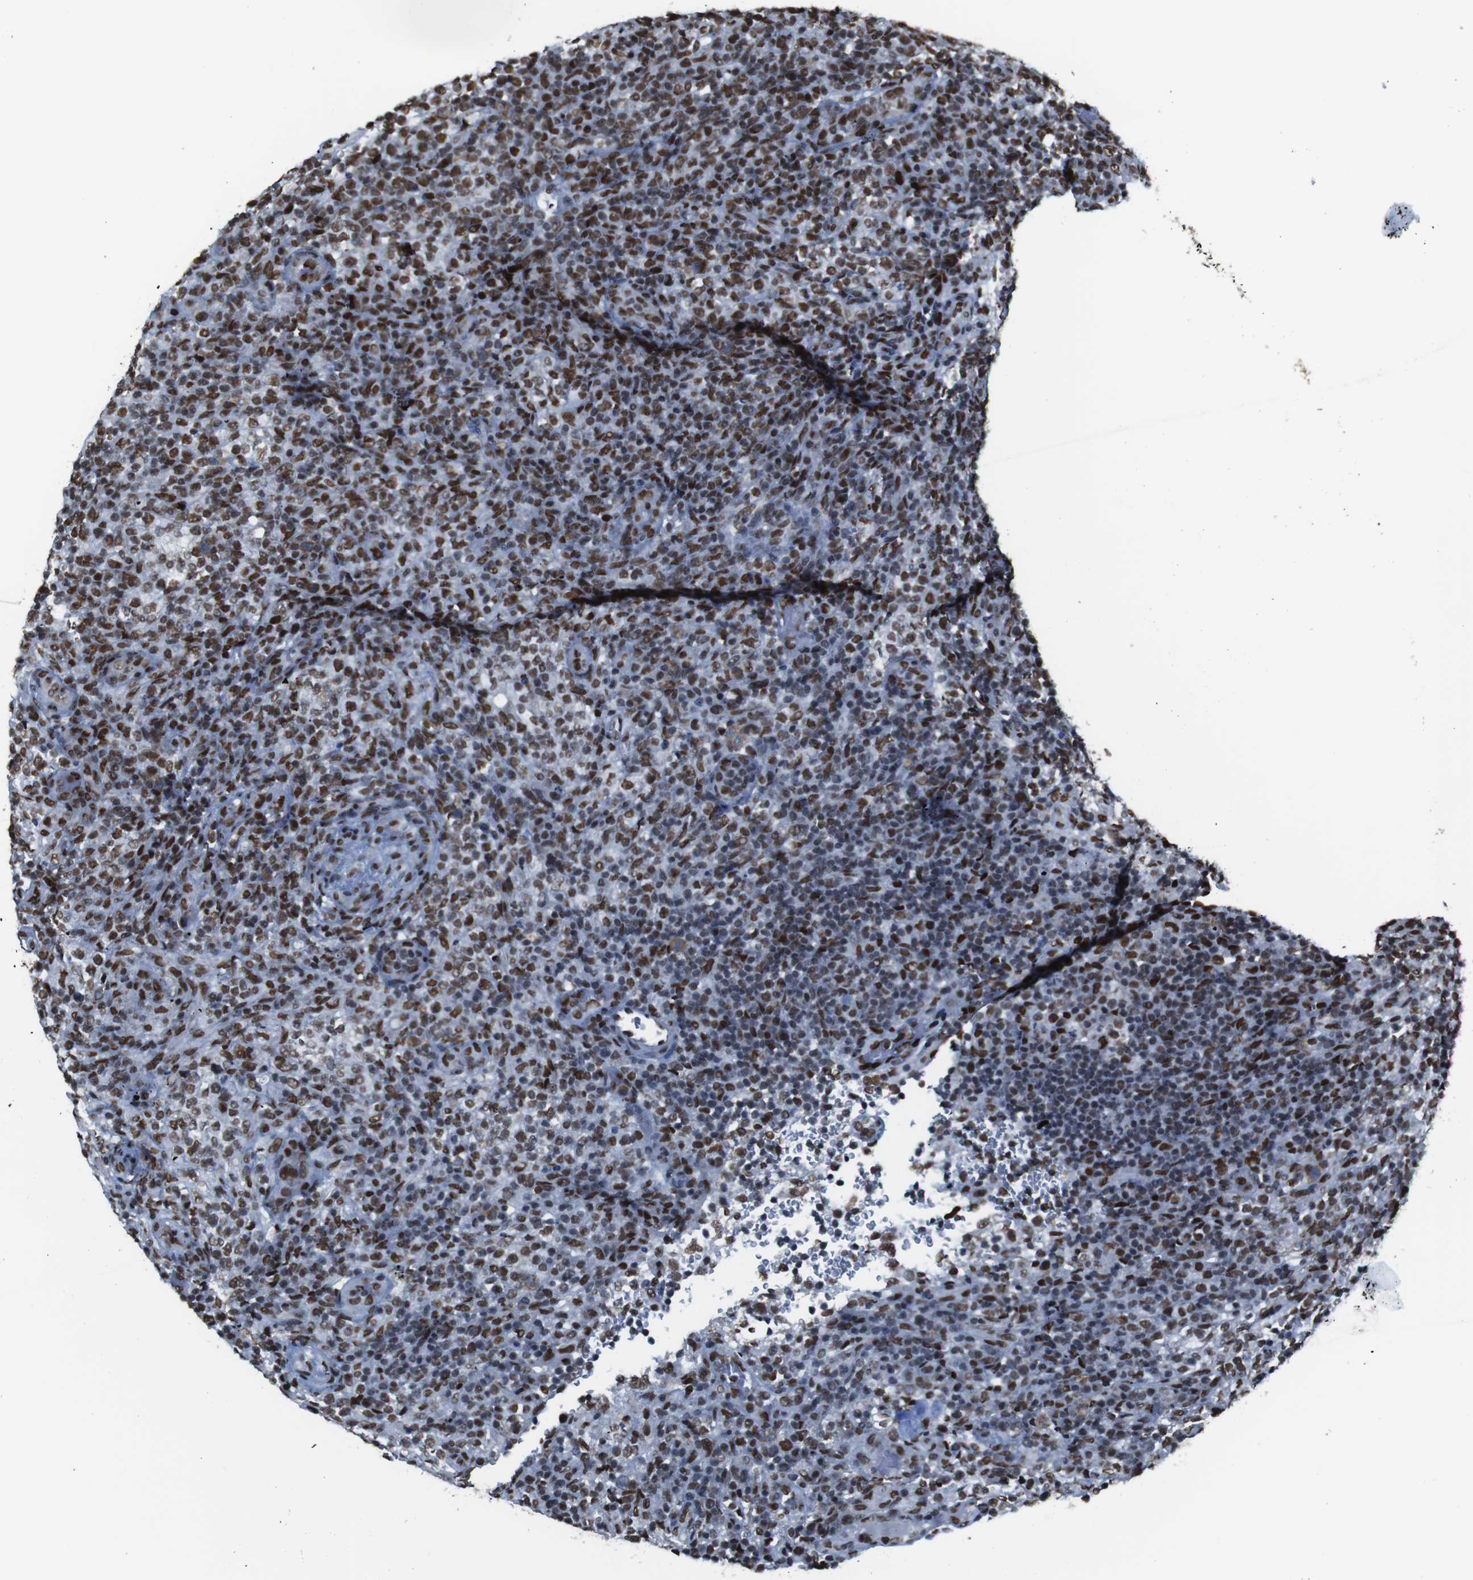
{"staining": {"intensity": "strong", "quantity": ">75%", "location": "nuclear"}, "tissue": "lymphoma", "cell_type": "Tumor cells", "image_type": "cancer", "snomed": [{"axis": "morphology", "description": "Malignant lymphoma, non-Hodgkin's type, High grade"}, {"axis": "topography", "description": "Lymph node"}], "caption": "Immunohistochemistry staining of malignant lymphoma, non-Hodgkin's type (high-grade), which exhibits high levels of strong nuclear expression in about >75% of tumor cells indicating strong nuclear protein positivity. The staining was performed using DAB (3,3'-diaminobenzidine) (brown) for protein detection and nuclei were counterstained in hematoxylin (blue).", "gene": "ROMO1", "patient": {"sex": "female", "age": 76}}